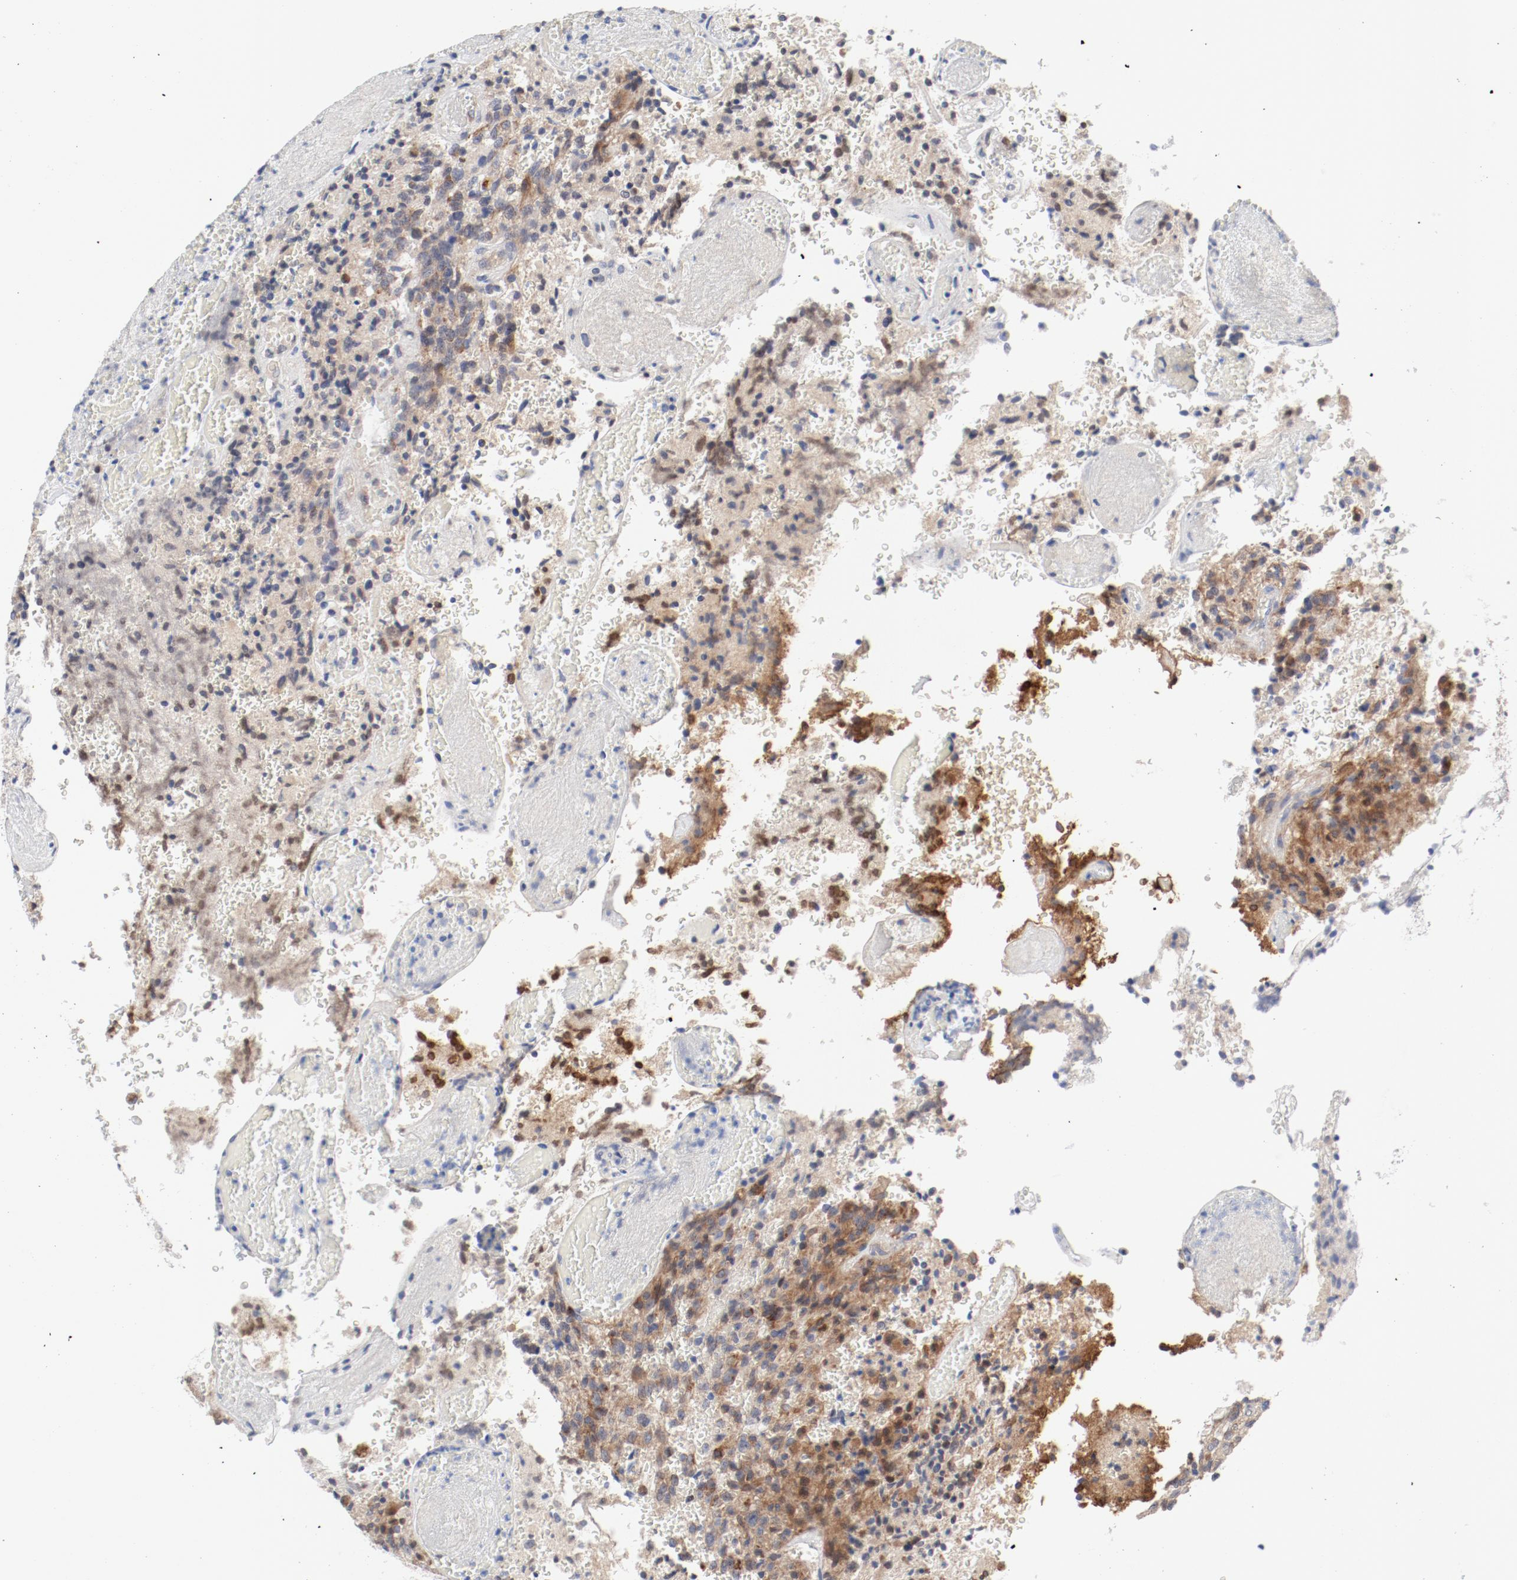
{"staining": {"intensity": "moderate", "quantity": ">75%", "location": "cytoplasmic/membranous"}, "tissue": "glioma", "cell_type": "Tumor cells", "image_type": "cancer", "snomed": [{"axis": "morphology", "description": "Normal tissue, NOS"}, {"axis": "morphology", "description": "Glioma, malignant, High grade"}, {"axis": "topography", "description": "Cerebral cortex"}], "caption": "Brown immunohistochemical staining in human high-grade glioma (malignant) exhibits moderate cytoplasmic/membranous expression in approximately >75% of tumor cells.", "gene": "BAD", "patient": {"sex": "male", "age": 56}}